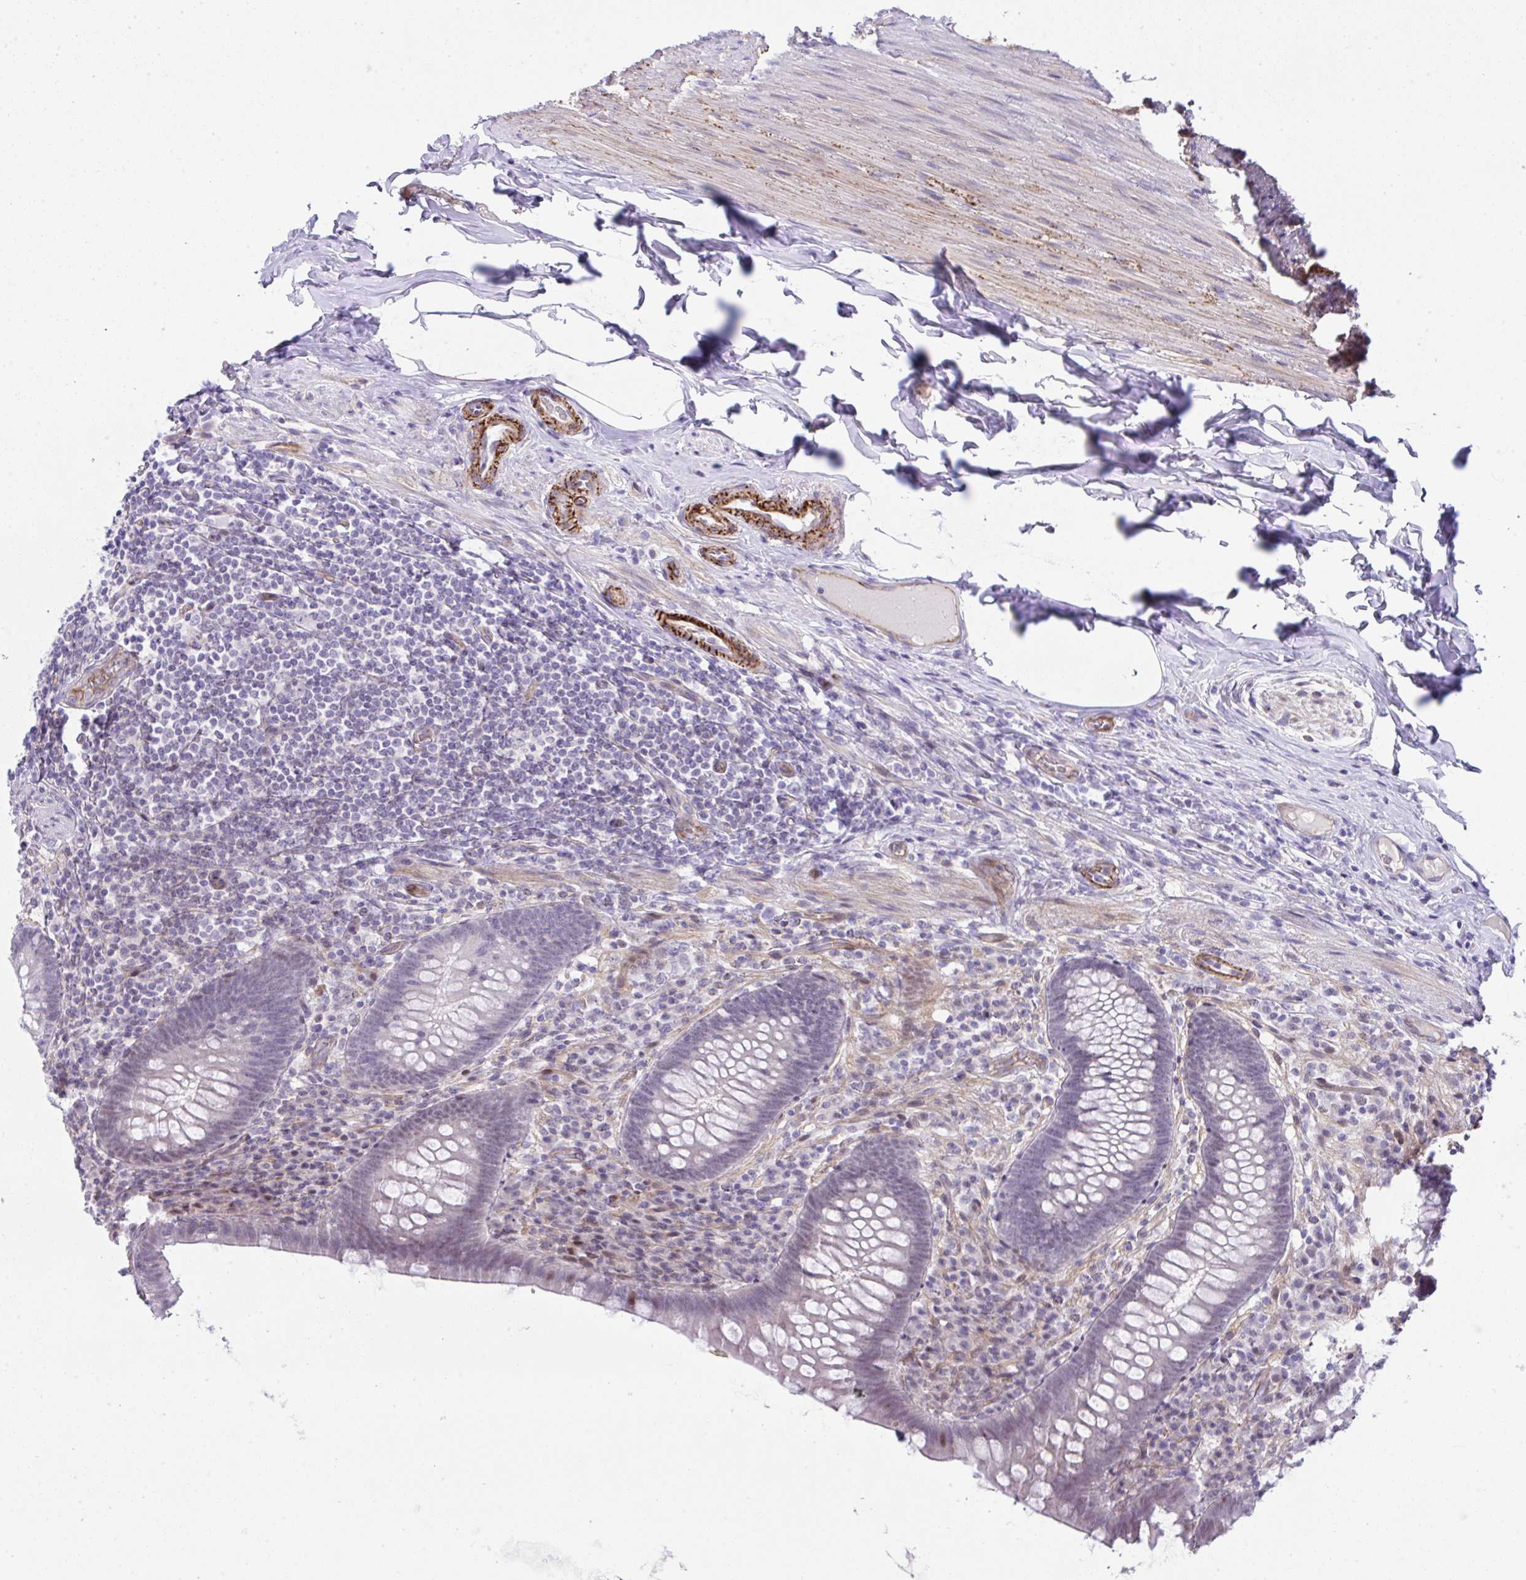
{"staining": {"intensity": "negative", "quantity": "none", "location": "none"}, "tissue": "appendix", "cell_type": "Glandular cells", "image_type": "normal", "snomed": [{"axis": "morphology", "description": "Normal tissue, NOS"}, {"axis": "topography", "description": "Appendix"}], "caption": "Protein analysis of benign appendix exhibits no significant staining in glandular cells.", "gene": "FBXO34", "patient": {"sex": "male", "age": 71}}